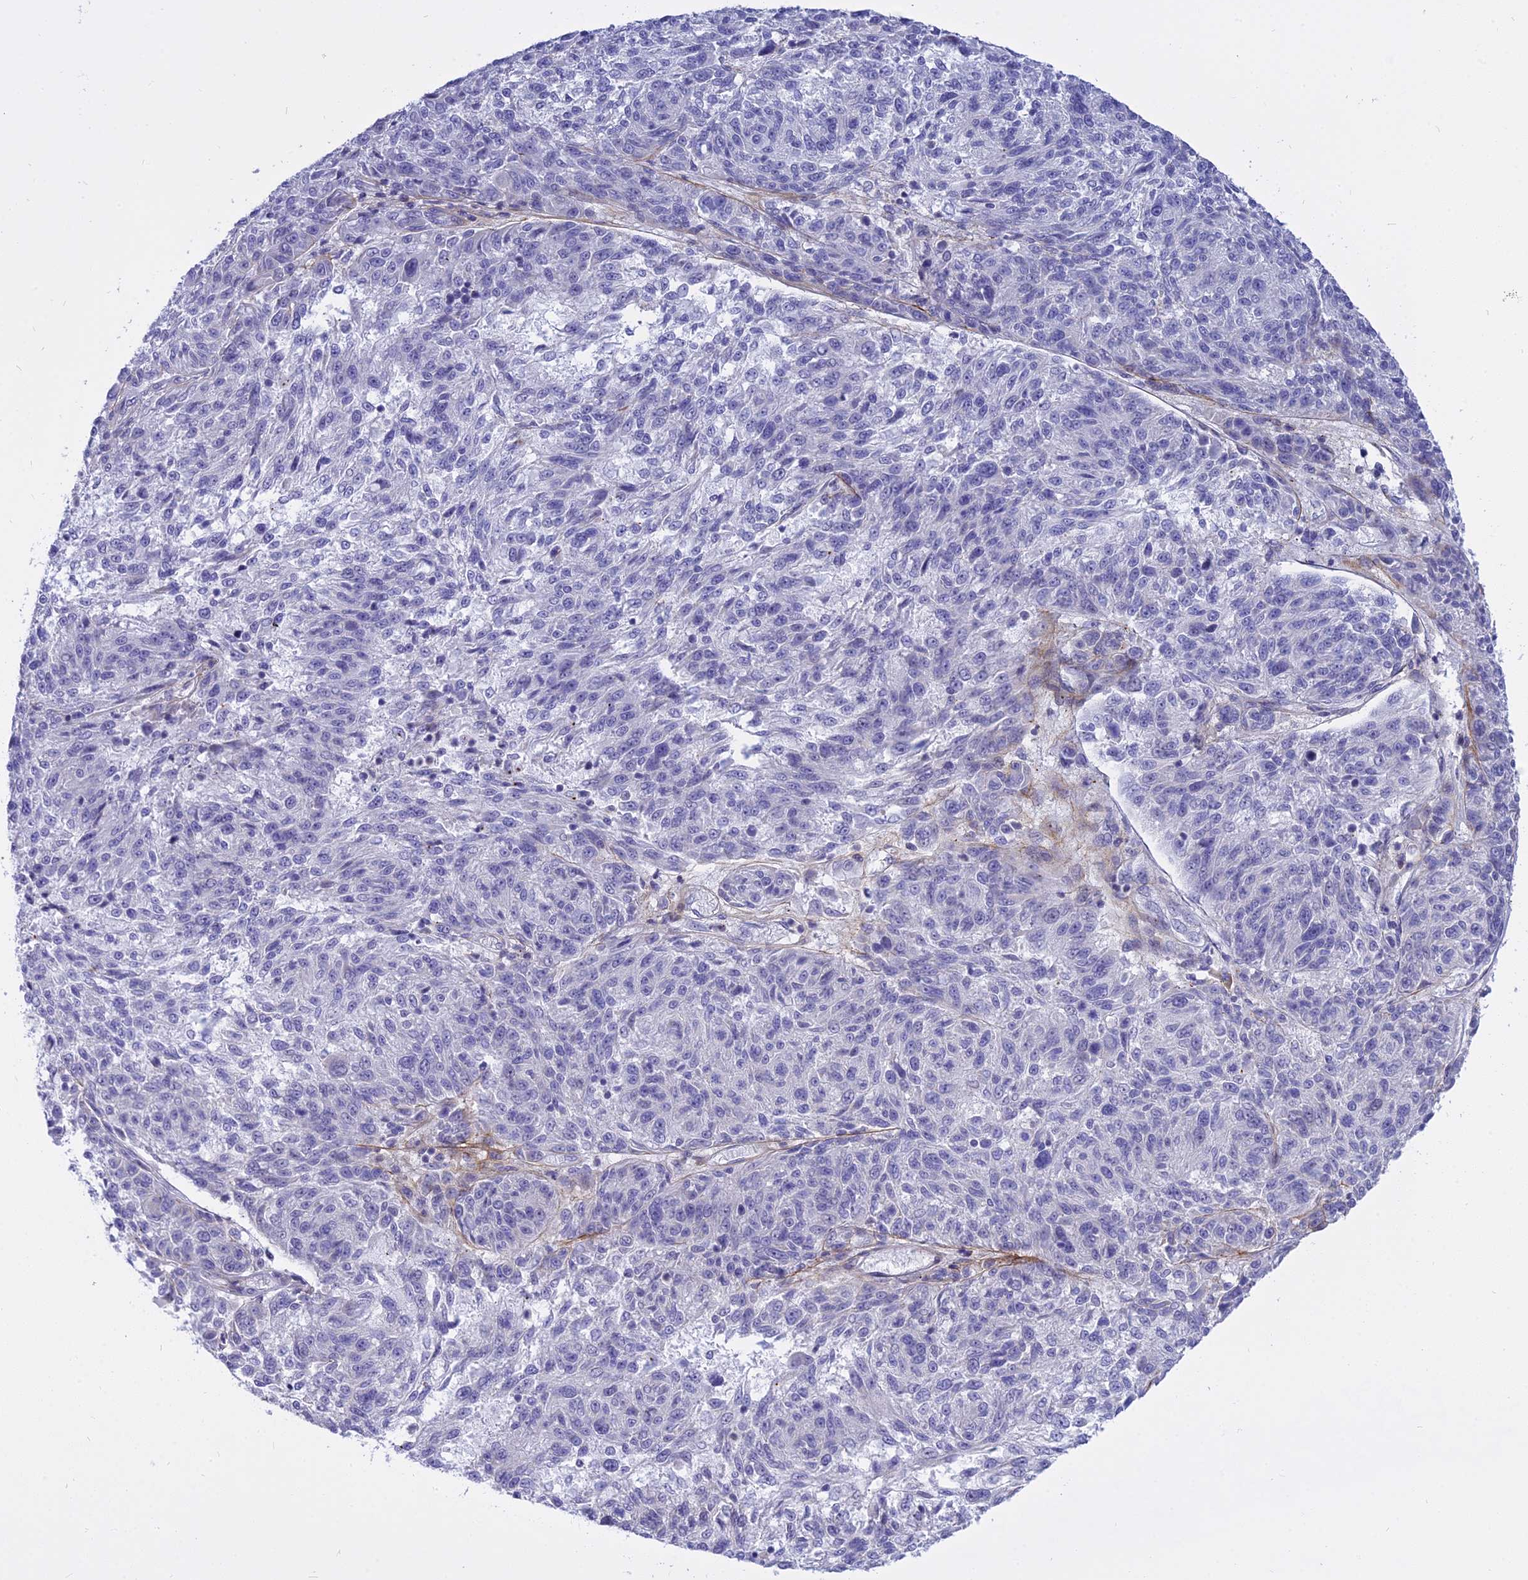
{"staining": {"intensity": "negative", "quantity": "none", "location": "none"}, "tissue": "melanoma", "cell_type": "Tumor cells", "image_type": "cancer", "snomed": [{"axis": "morphology", "description": "Malignant melanoma, NOS"}, {"axis": "topography", "description": "Skin"}], "caption": "Tumor cells show no significant positivity in melanoma. Nuclei are stained in blue.", "gene": "MBD3L1", "patient": {"sex": "male", "age": 53}}